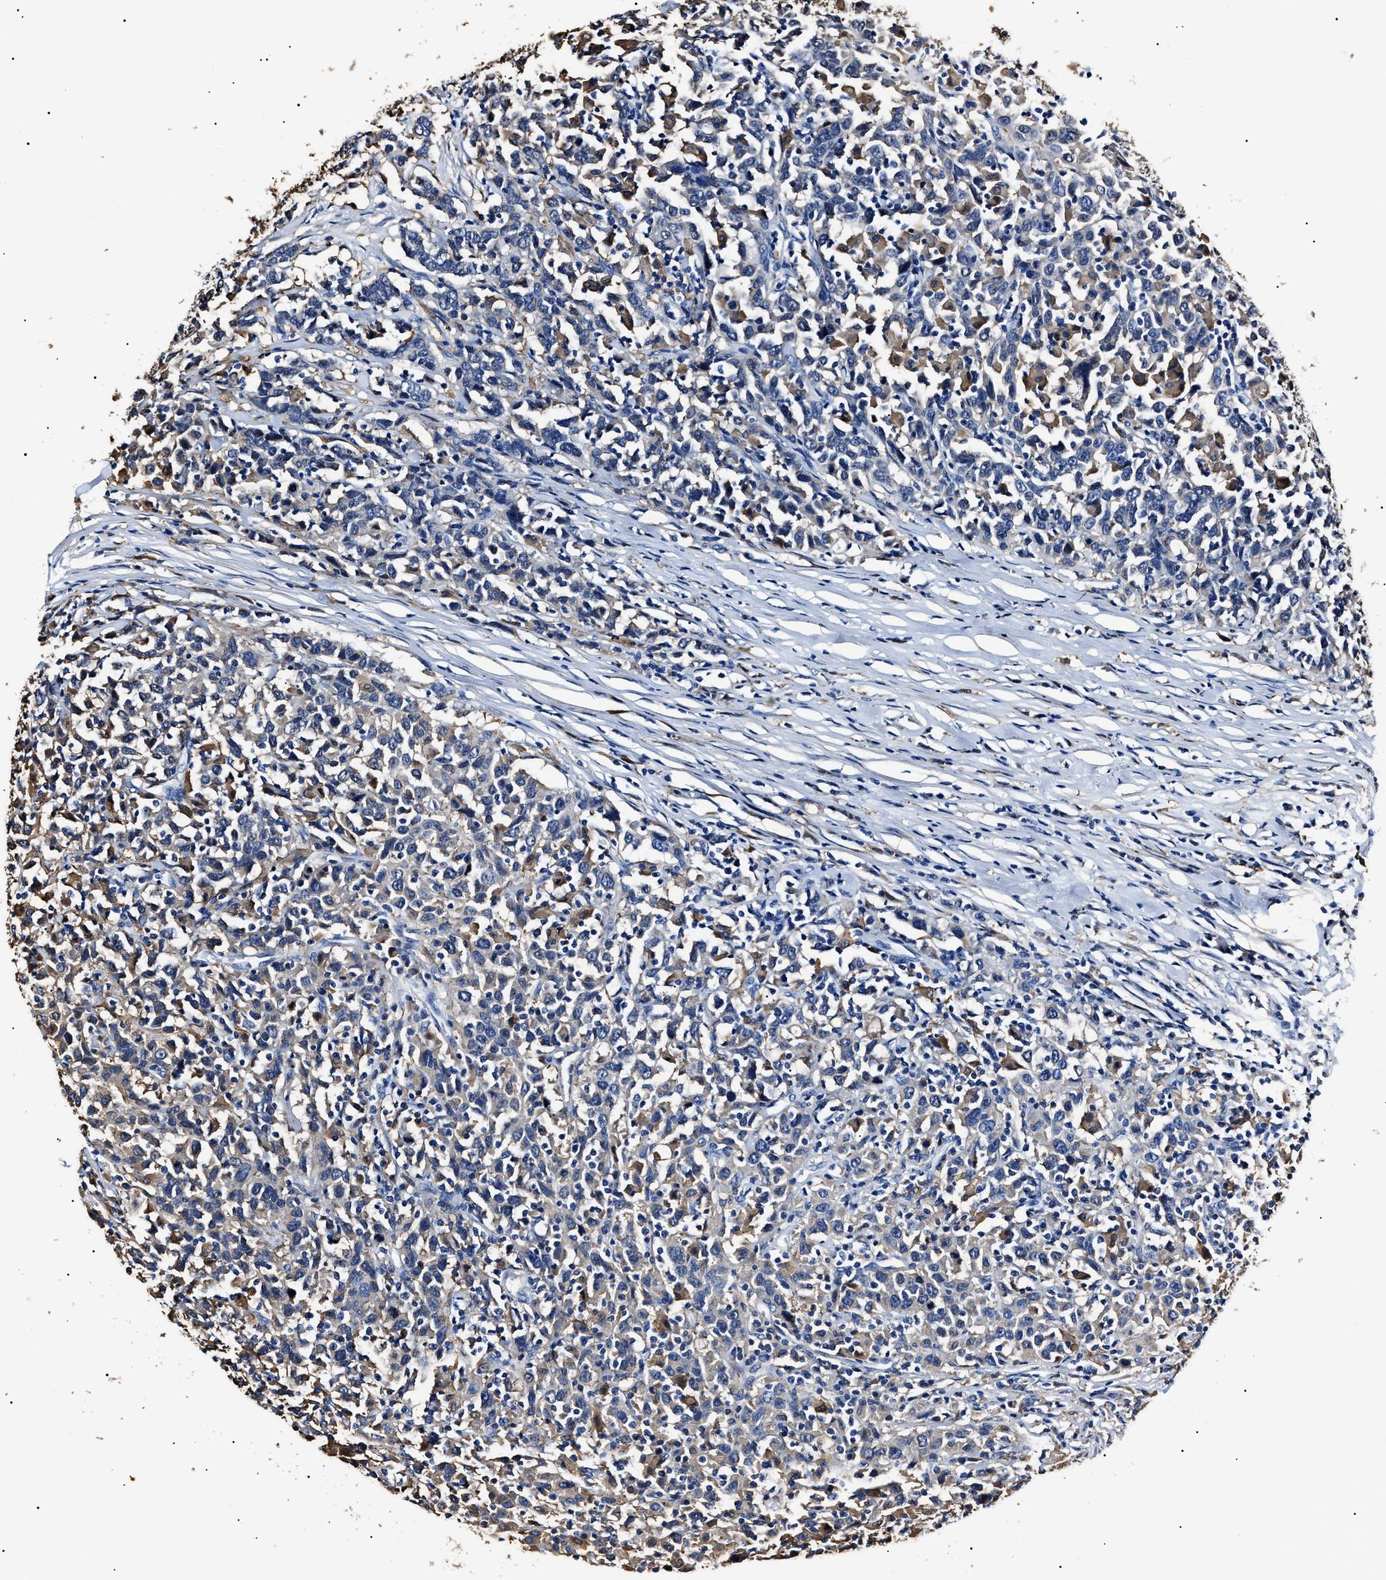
{"staining": {"intensity": "negative", "quantity": "none", "location": "none"}, "tissue": "urothelial cancer", "cell_type": "Tumor cells", "image_type": "cancer", "snomed": [{"axis": "morphology", "description": "Urothelial carcinoma, High grade"}, {"axis": "topography", "description": "Urinary bladder"}], "caption": "Tumor cells show no significant protein expression in urothelial cancer.", "gene": "ALDH1A1", "patient": {"sex": "male", "age": 61}}